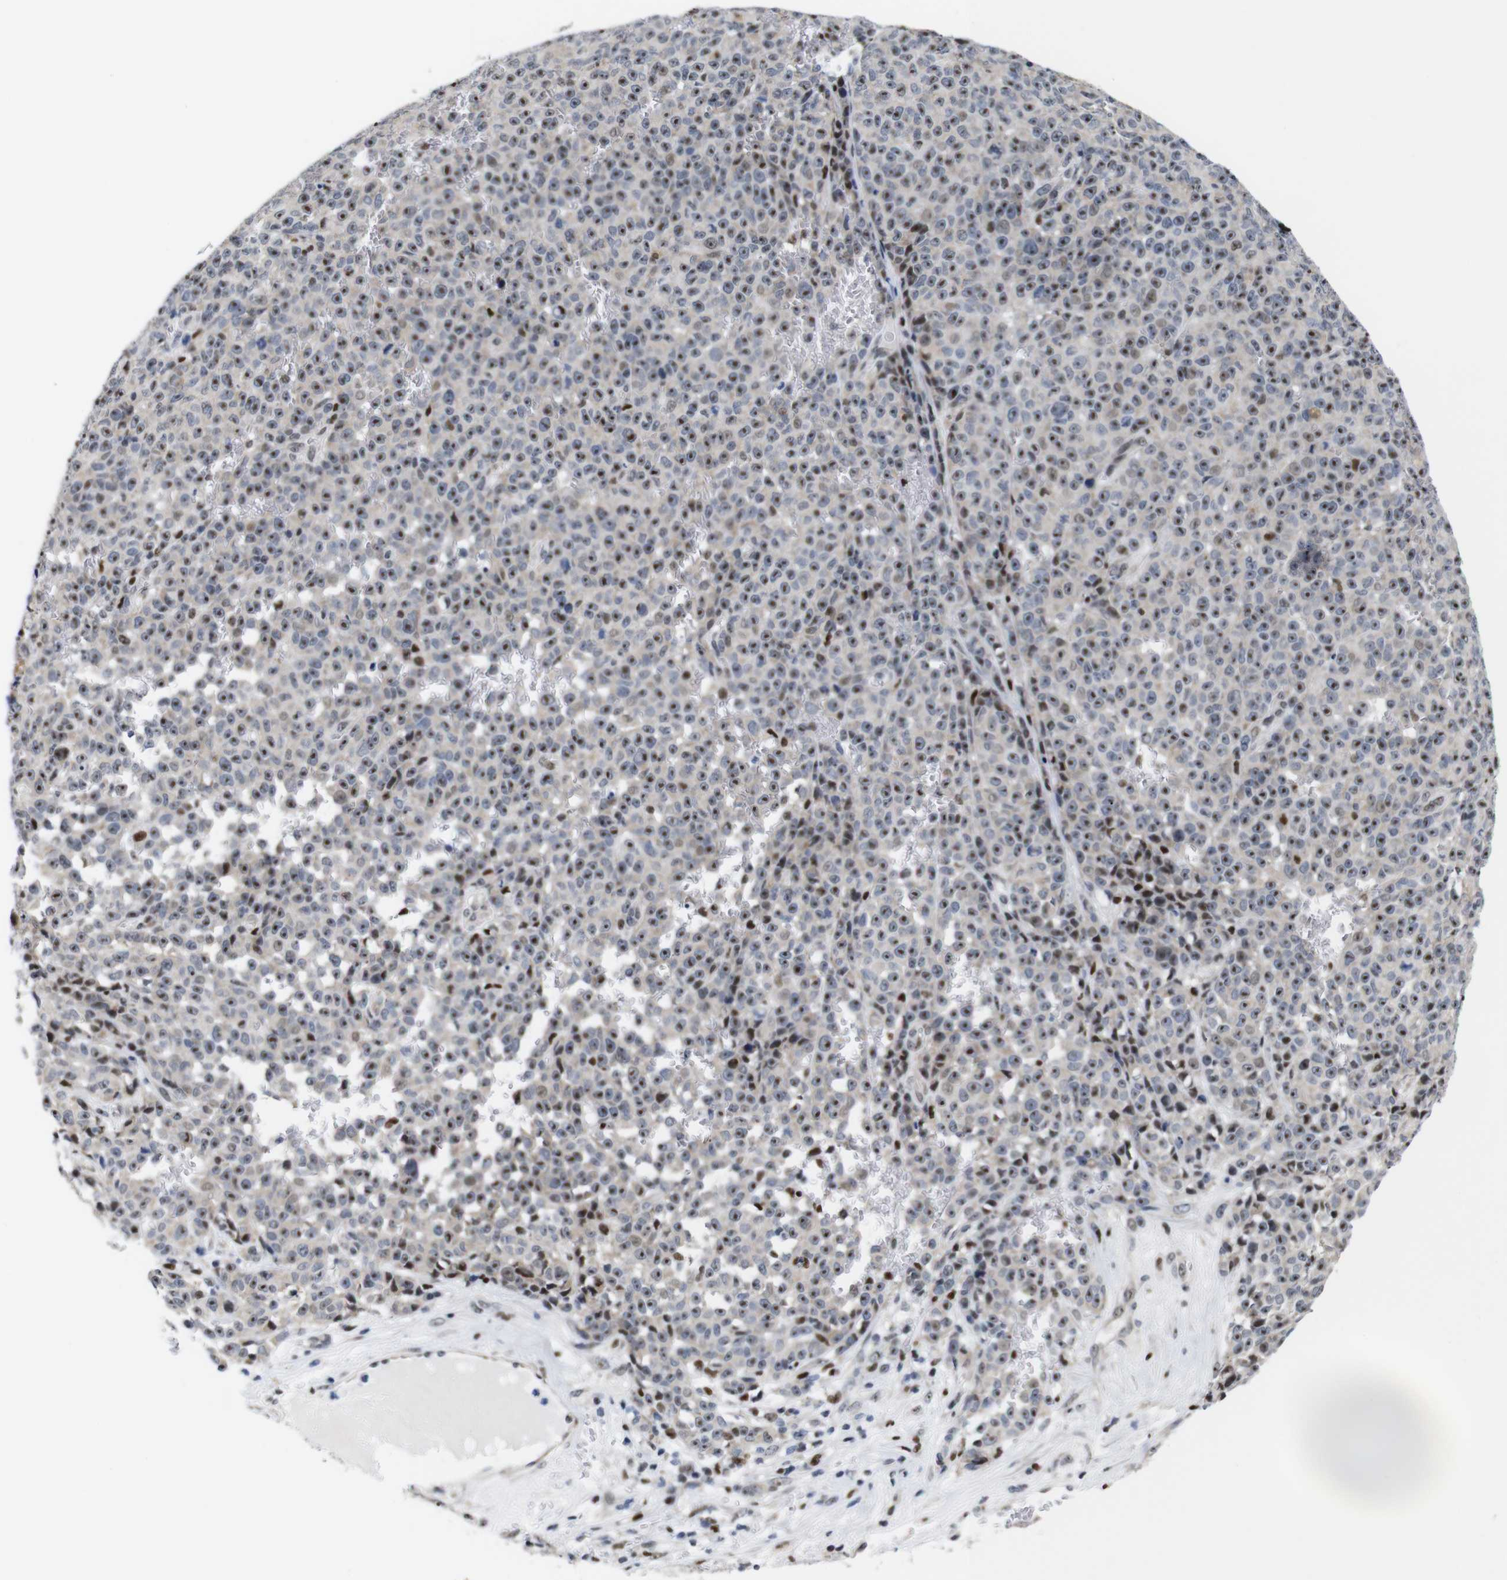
{"staining": {"intensity": "strong", "quantity": ">75%", "location": "nuclear"}, "tissue": "melanoma", "cell_type": "Tumor cells", "image_type": "cancer", "snomed": [{"axis": "morphology", "description": "Malignant melanoma, NOS"}, {"axis": "topography", "description": "Skin"}], "caption": "Human melanoma stained with a protein marker exhibits strong staining in tumor cells.", "gene": "GATA6", "patient": {"sex": "female", "age": 82}}